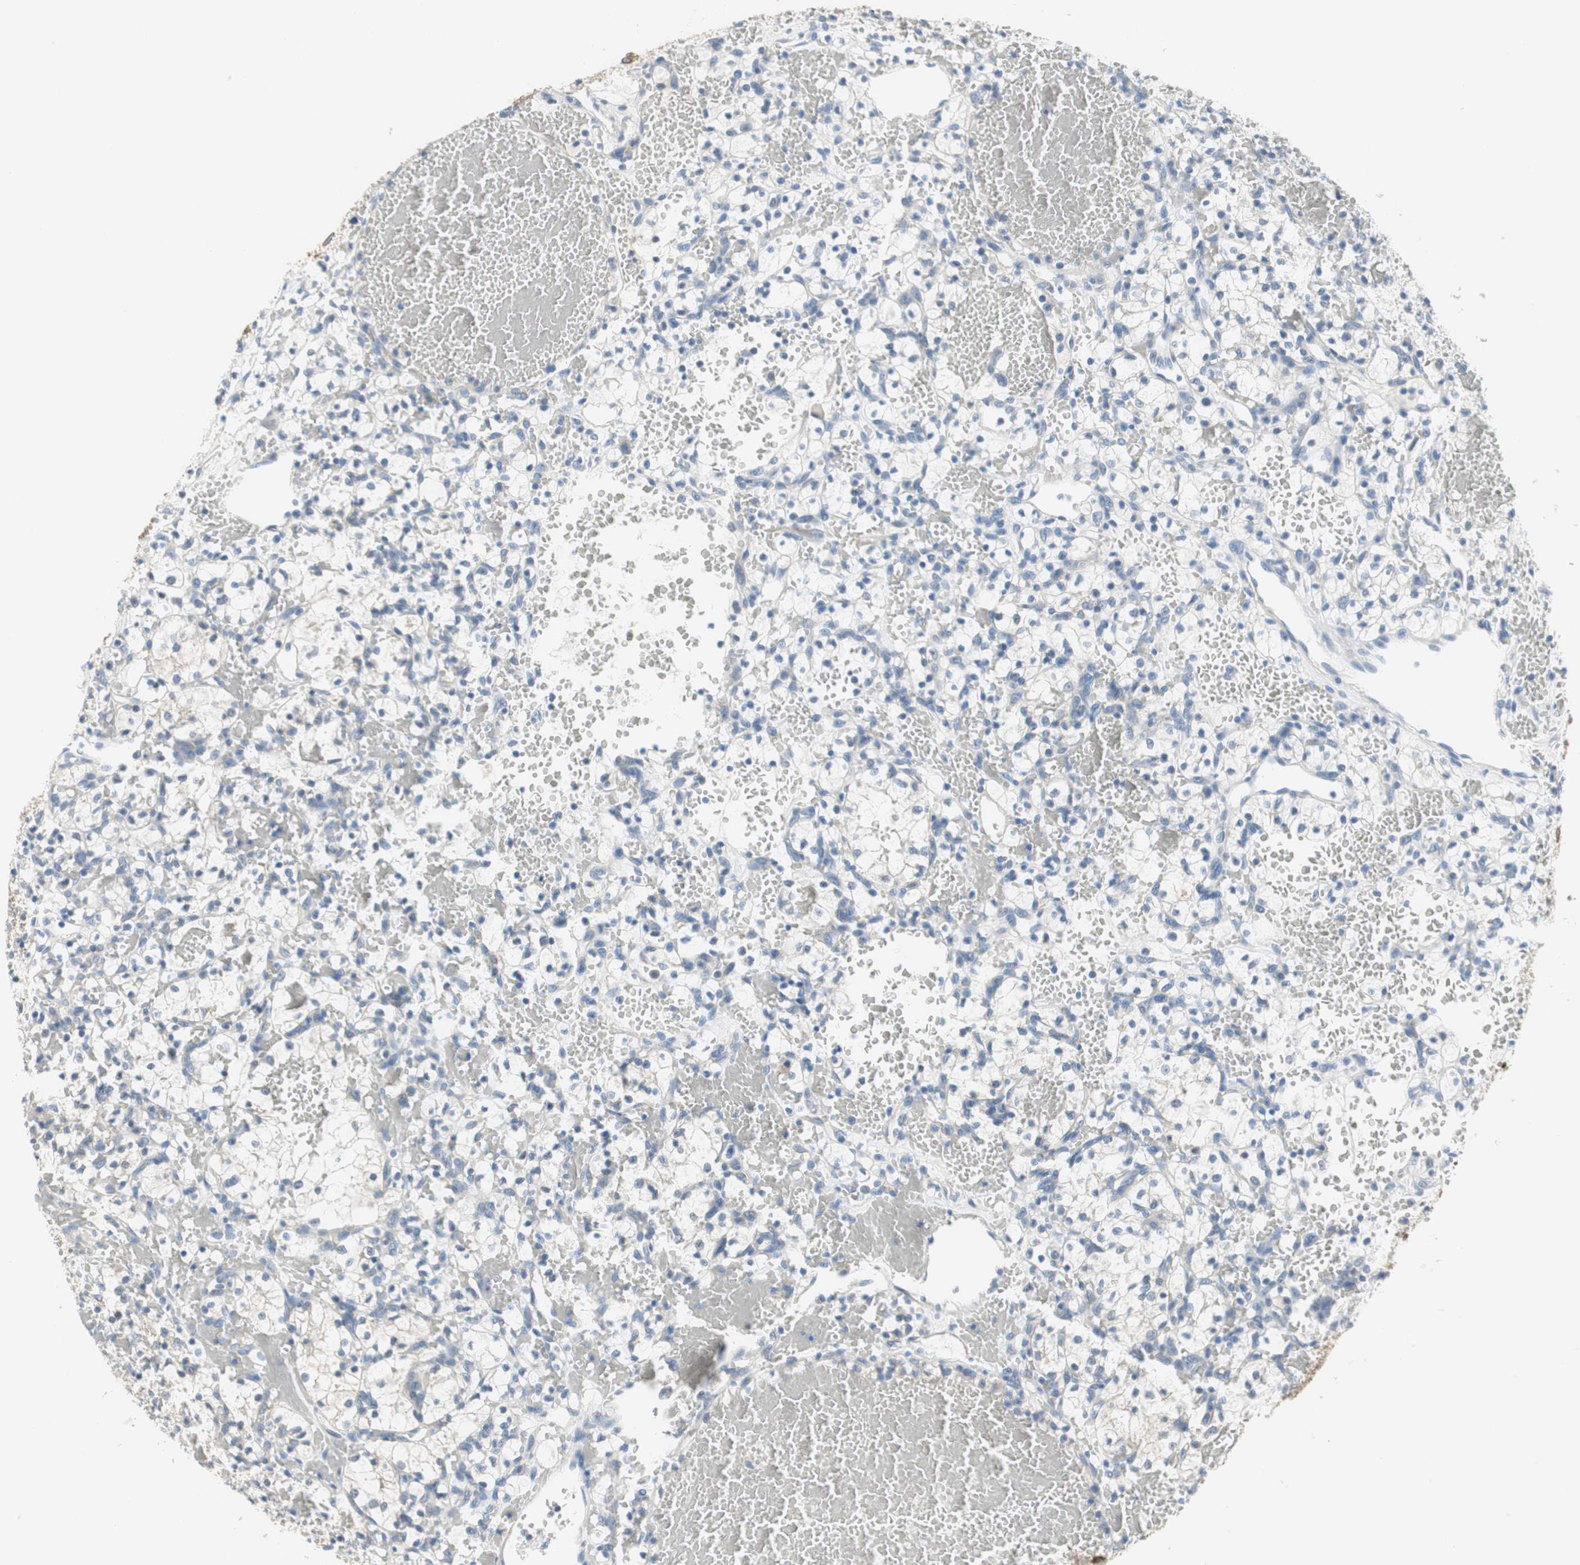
{"staining": {"intensity": "negative", "quantity": "none", "location": "none"}, "tissue": "renal cancer", "cell_type": "Tumor cells", "image_type": "cancer", "snomed": [{"axis": "morphology", "description": "Adenocarcinoma, NOS"}, {"axis": "topography", "description": "Kidney"}], "caption": "The immunohistochemistry photomicrograph has no significant positivity in tumor cells of renal cancer (adenocarcinoma) tissue. (DAB immunohistochemistry (IHC) with hematoxylin counter stain).", "gene": "FADS2", "patient": {"sex": "female", "age": 60}}